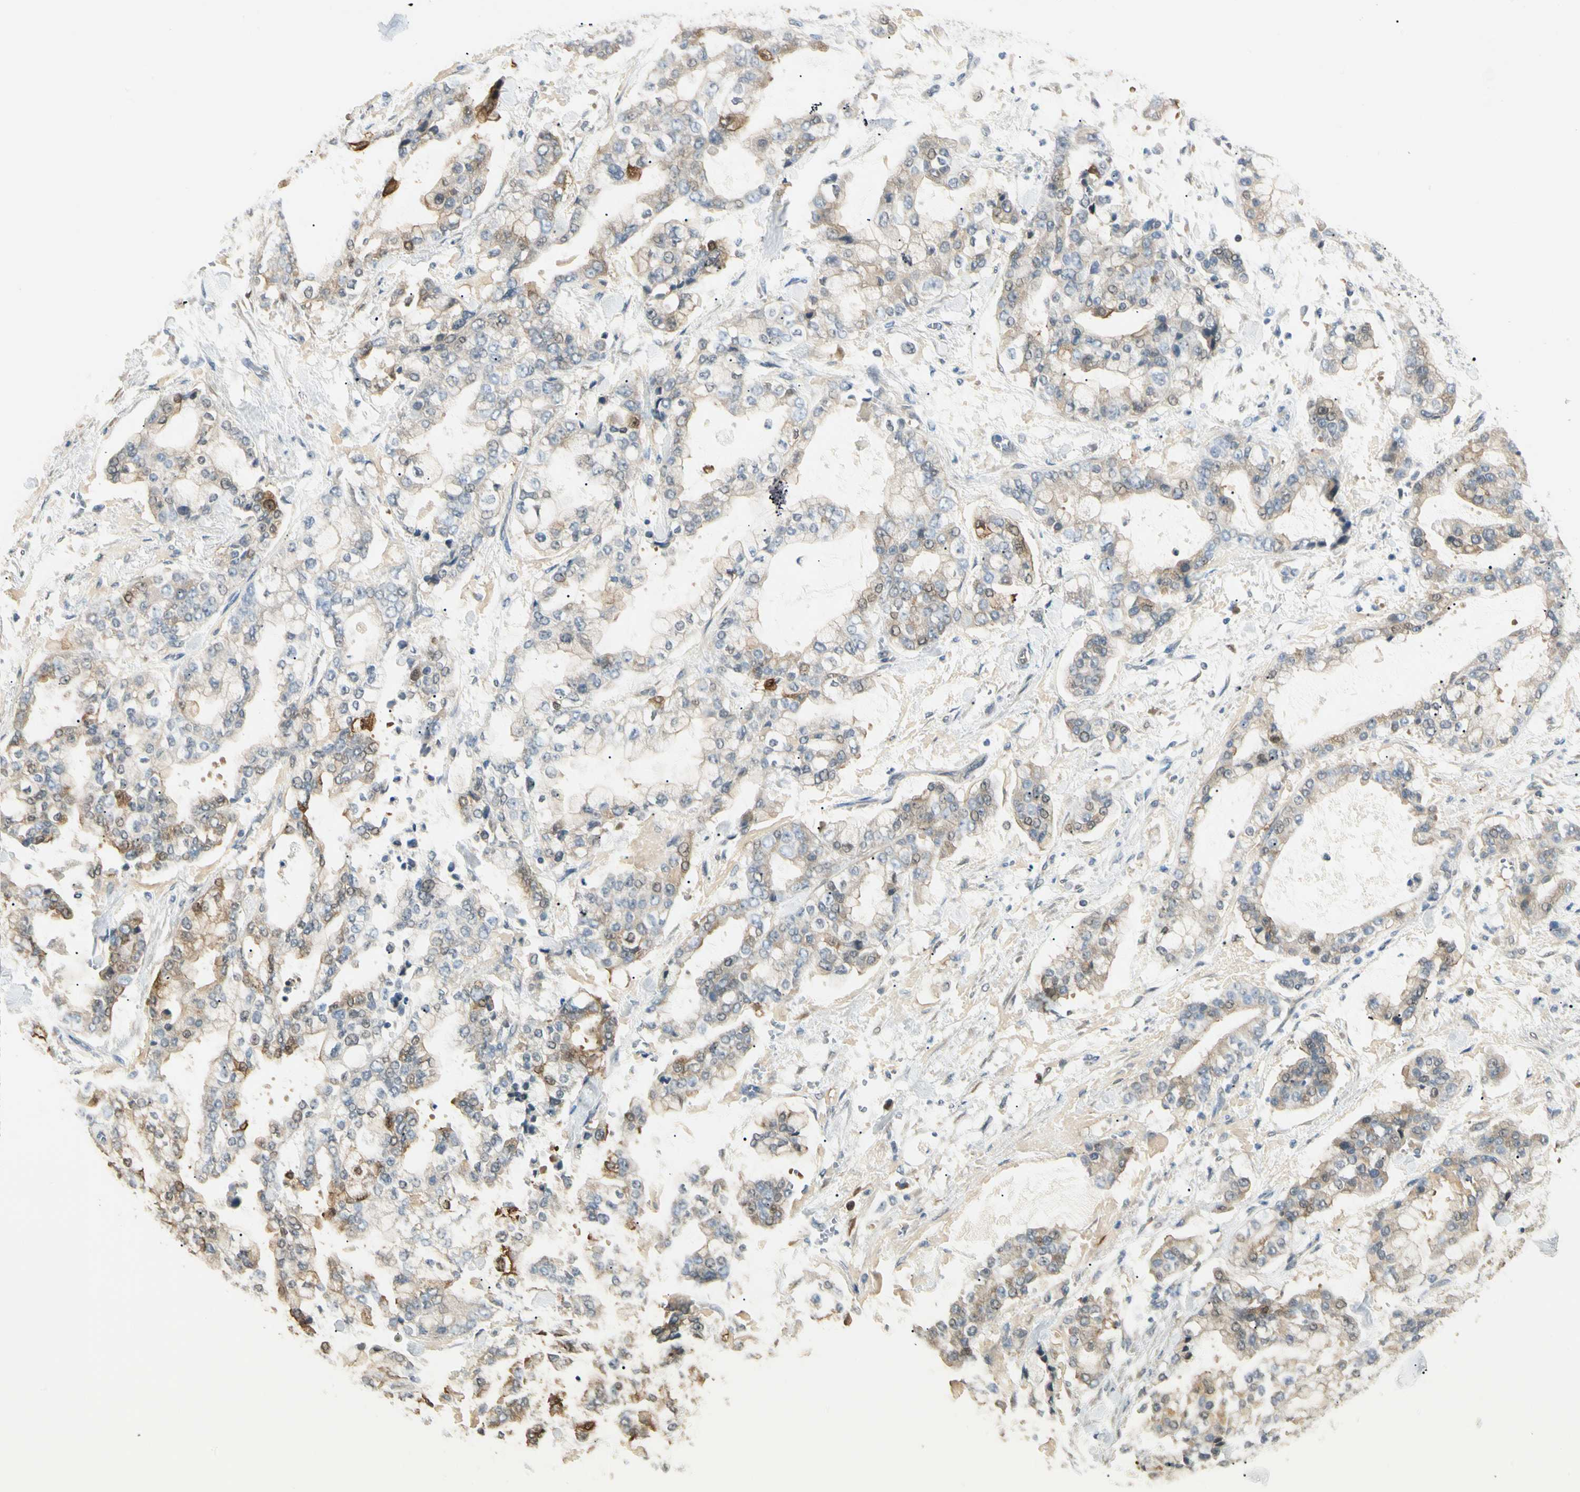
{"staining": {"intensity": "moderate", "quantity": "<25%", "location": "cytoplasmic/membranous"}, "tissue": "stomach cancer", "cell_type": "Tumor cells", "image_type": "cancer", "snomed": [{"axis": "morphology", "description": "Normal tissue, NOS"}, {"axis": "morphology", "description": "Adenocarcinoma, NOS"}, {"axis": "topography", "description": "Stomach, upper"}, {"axis": "topography", "description": "Stomach"}], "caption": "Human stomach cancer (adenocarcinoma) stained for a protein (brown) shows moderate cytoplasmic/membranous positive positivity in about <25% of tumor cells.", "gene": "GNE", "patient": {"sex": "male", "age": 76}}